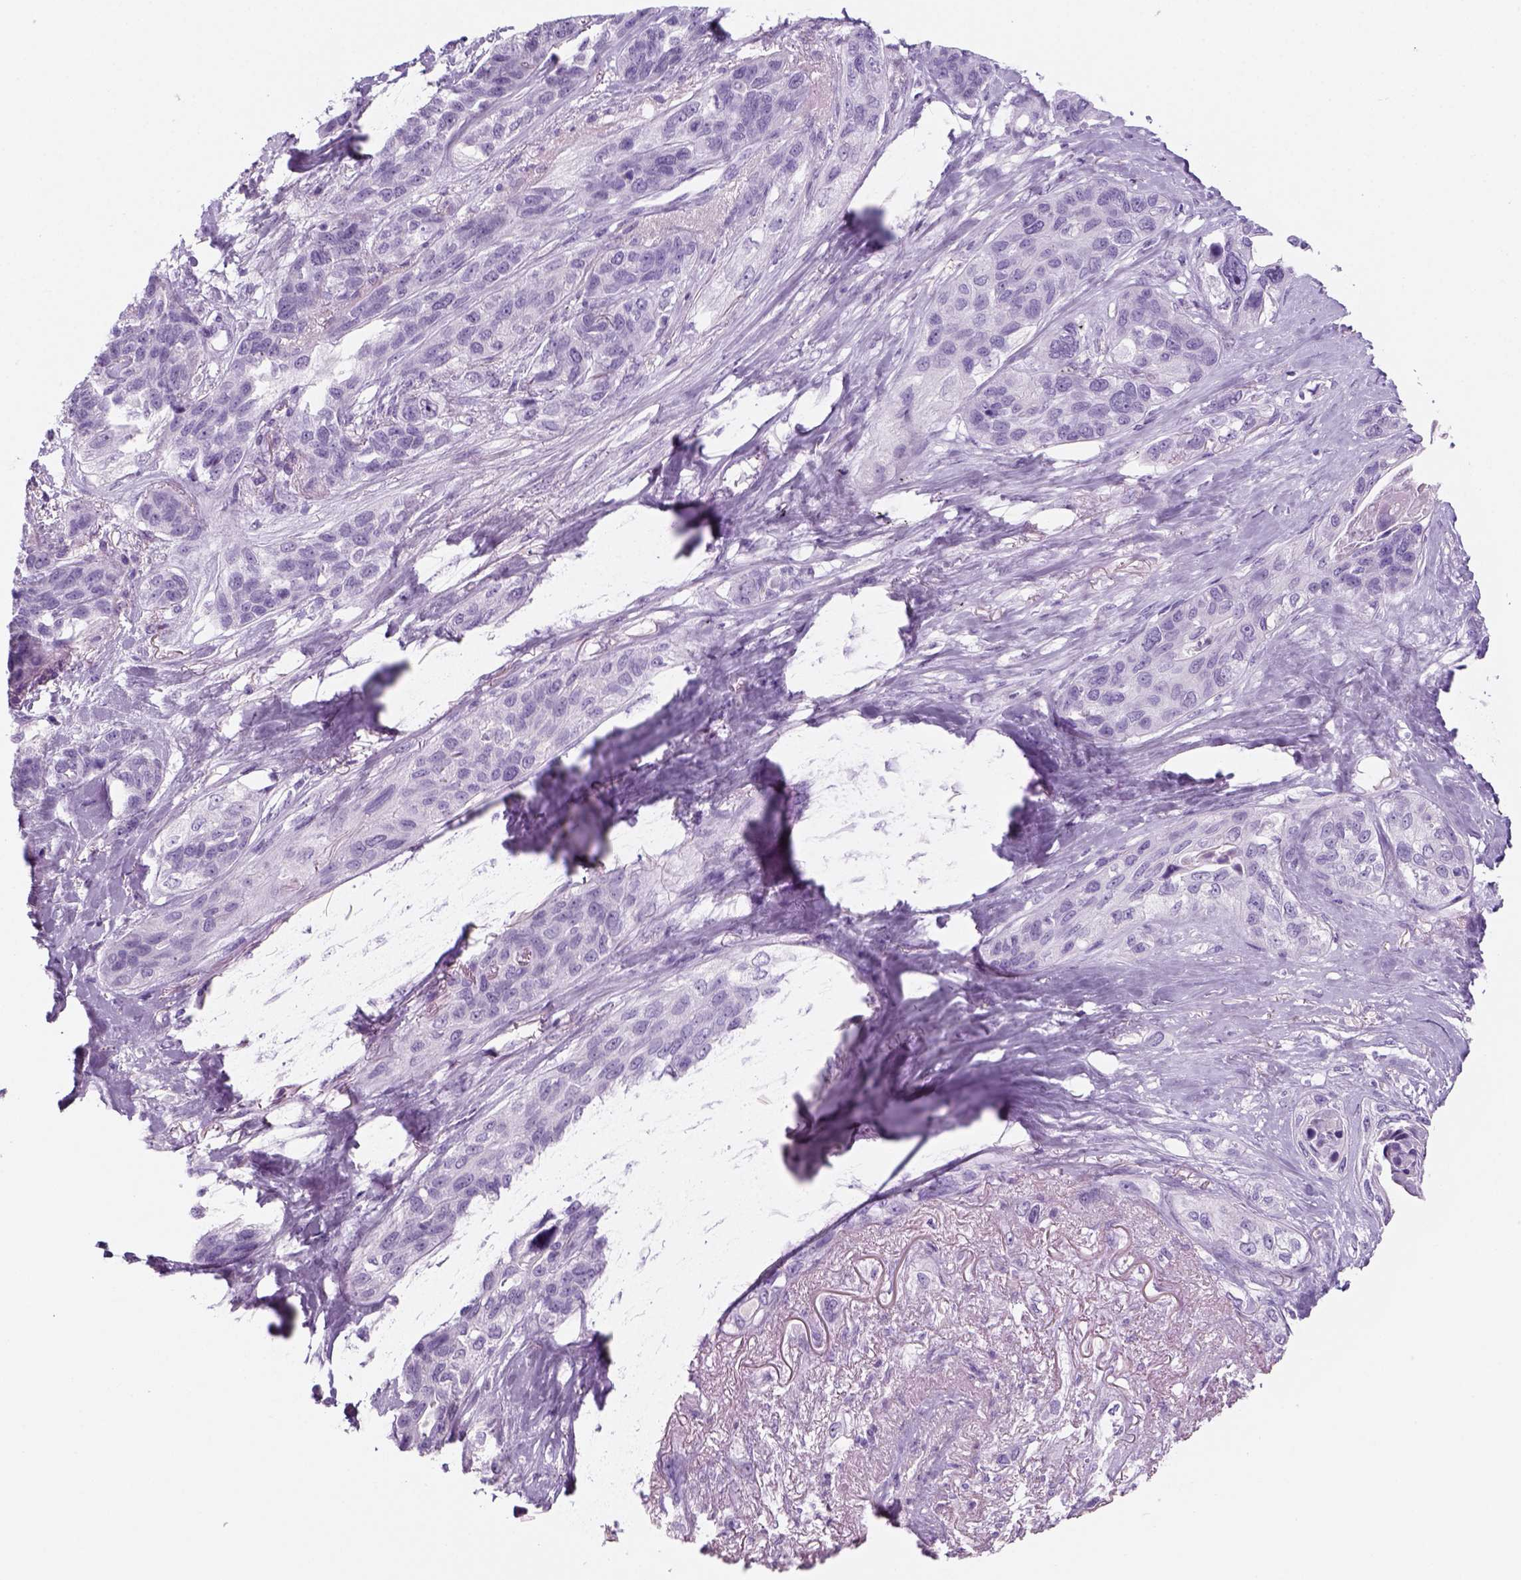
{"staining": {"intensity": "negative", "quantity": "none", "location": "none"}, "tissue": "lung cancer", "cell_type": "Tumor cells", "image_type": "cancer", "snomed": [{"axis": "morphology", "description": "Squamous cell carcinoma, NOS"}, {"axis": "topography", "description": "Lung"}], "caption": "The micrograph reveals no staining of tumor cells in lung cancer (squamous cell carcinoma).", "gene": "KRTAP11-1", "patient": {"sex": "female", "age": 70}}